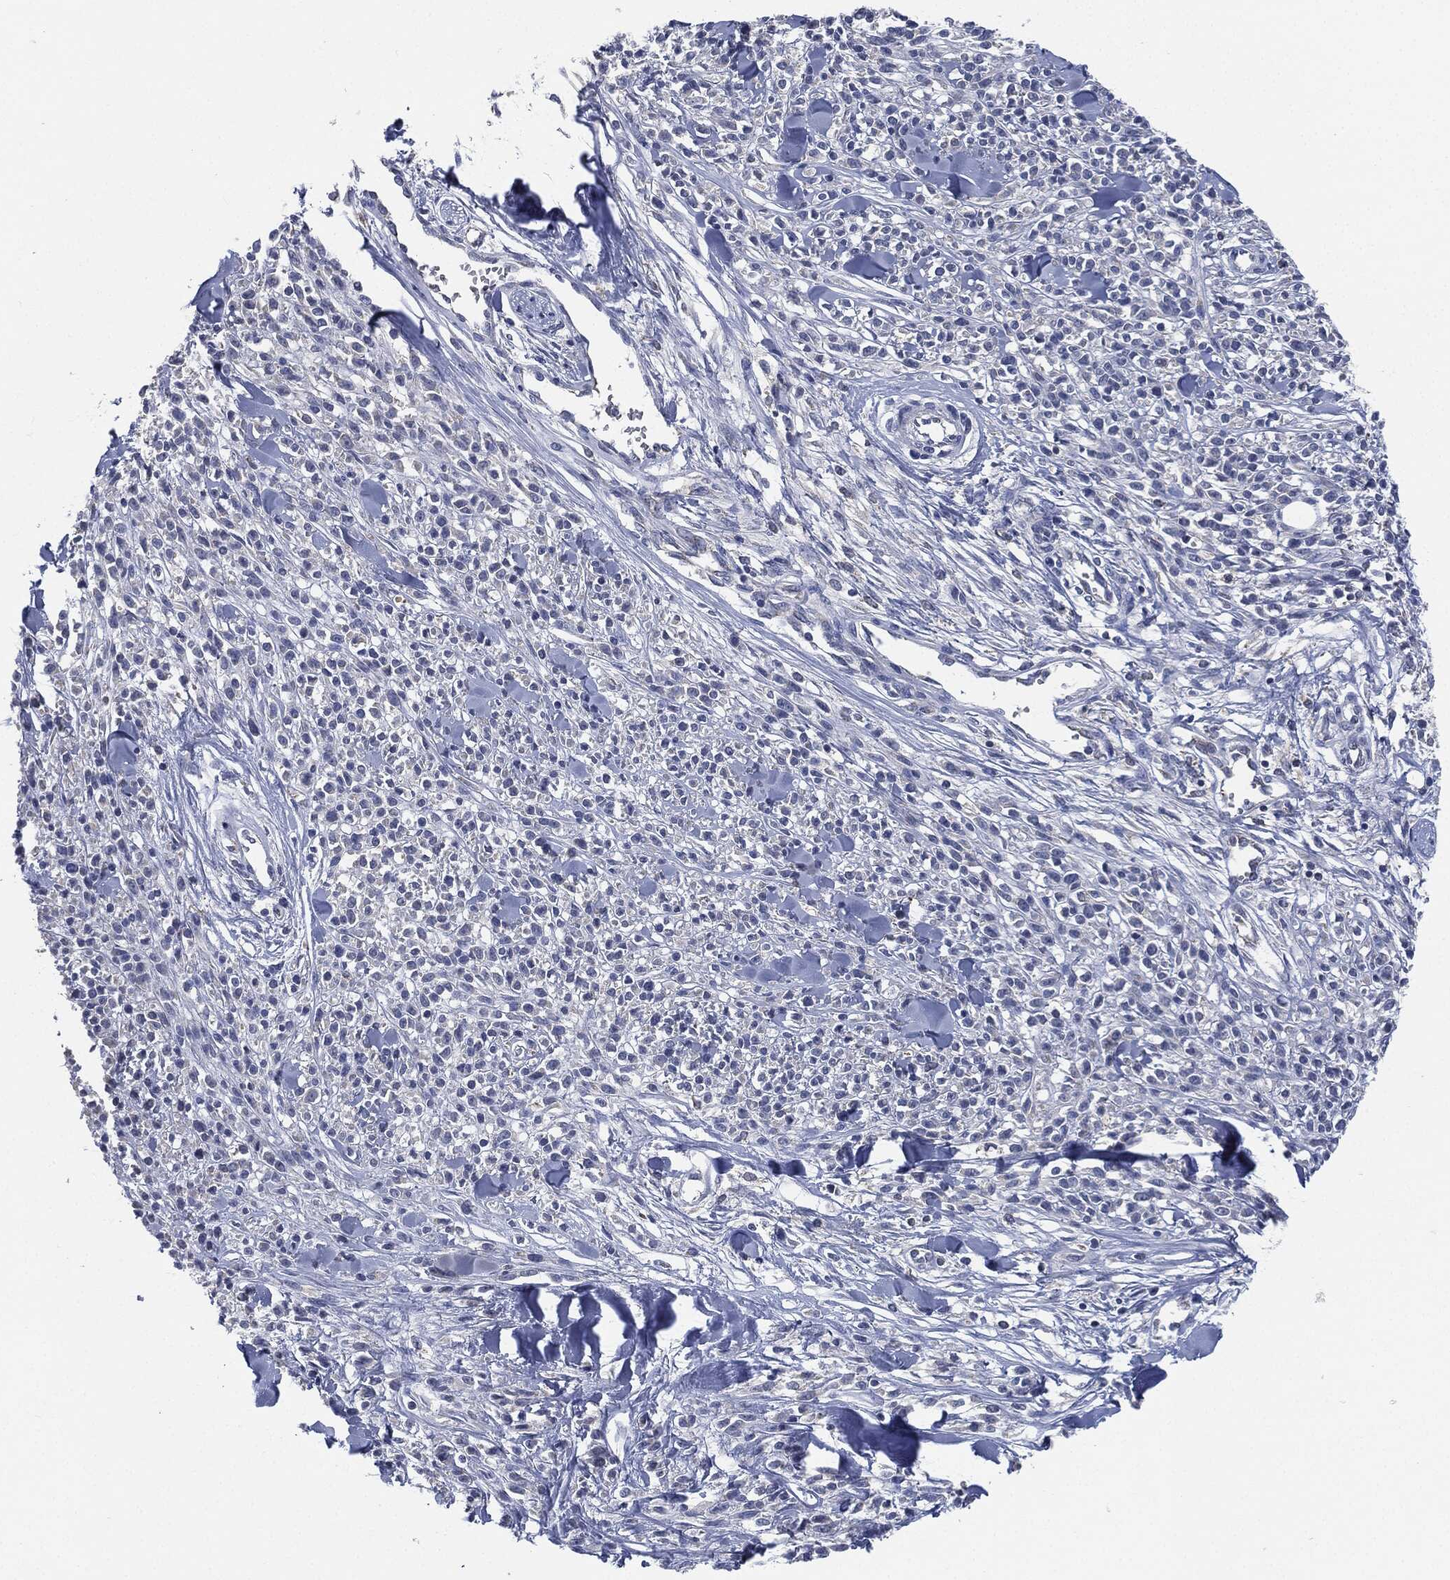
{"staining": {"intensity": "negative", "quantity": "none", "location": "none"}, "tissue": "melanoma", "cell_type": "Tumor cells", "image_type": "cancer", "snomed": [{"axis": "morphology", "description": "Malignant melanoma, NOS"}, {"axis": "topography", "description": "Skin"}, {"axis": "topography", "description": "Skin of trunk"}], "caption": "This is a histopathology image of IHC staining of malignant melanoma, which shows no positivity in tumor cells. Nuclei are stained in blue.", "gene": "SIGLEC9", "patient": {"sex": "male", "age": 74}}